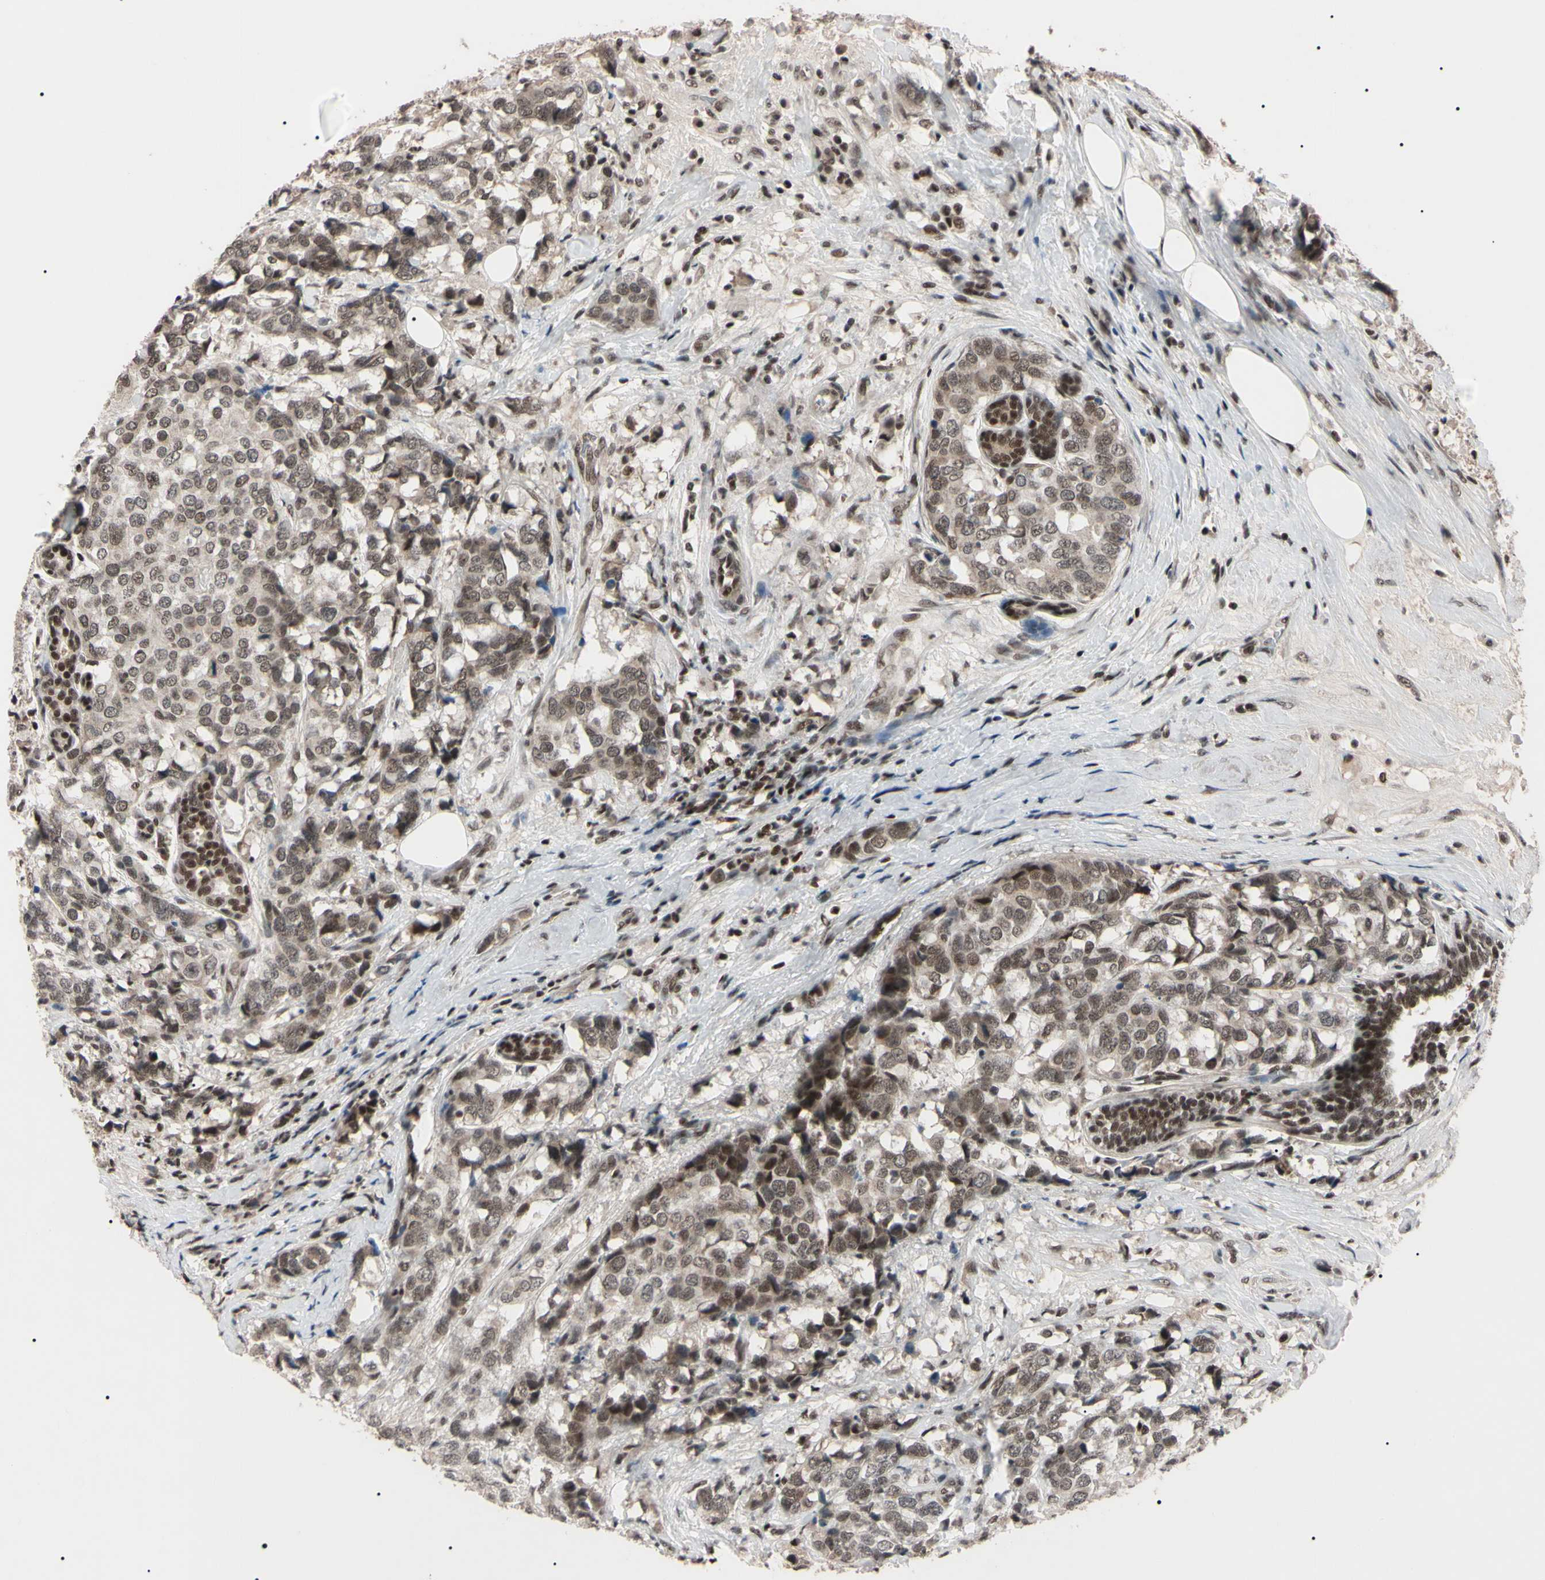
{"staining": {"intensity": "weak", "quantity": ">75%", "location": "cytoplasmic/membranous"}, "tissue": "breast cancer", "cell_type": "Tumor cells", "image_type": "cancer", "snomed": [{"axis": "morphology", "description": "Lobular carcinoma"}, {"axis": "topography", "description": "Breast"}], "caption": "Lobular carcinoma (breast) stained with a brown dye reveals weak cytoplasmic/membranous positive staining in approximately >75% of tumor cells.", "gene": "YY1", "patient": {"sex": "female", "age": 59}}